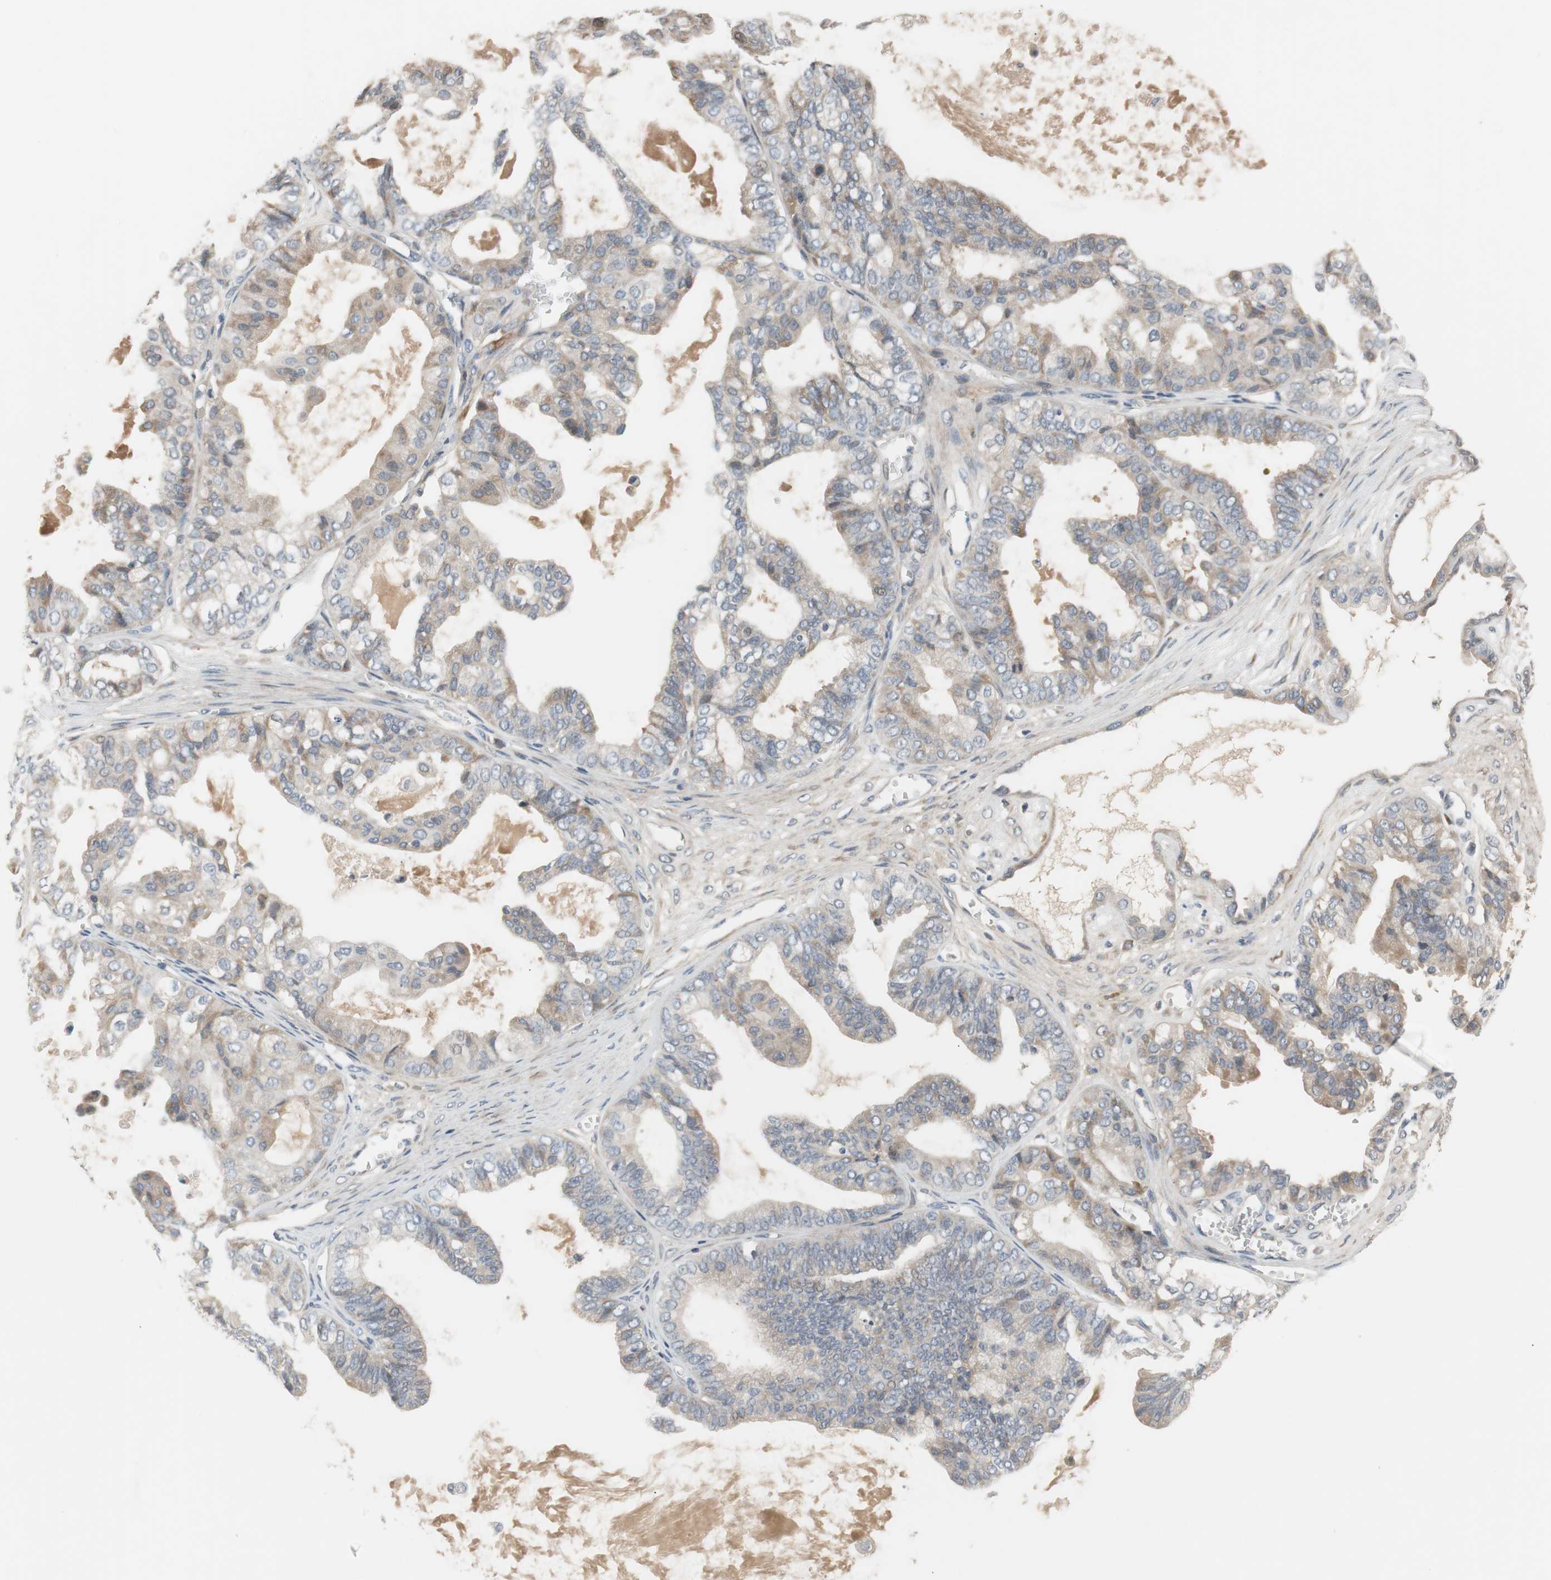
{"staining": {"intensity": "weak", "quantity": "25%-75%", "location": "cytoplasmic/membranous"}, "tissue": "ovarian cancer", "cell_type": "Tumor cells", "image_type": "cancer", "snomed": [{"axis": "morphology", "description": "Carcinoma, NOS"}, {"axis": "morphology", "description": "Carcinoma, endometroid"}, {"axis": "topography", "description": "Ovary"}], "caption": "The photomicrograph exhibits a brown stain indicating the presence of a protein in the cytoplasmic/membranous of tumor cells in ovarian endometroid carcinoma.", "gene": "COL12A1", "patient": {"sex": "female", "age": 50}}